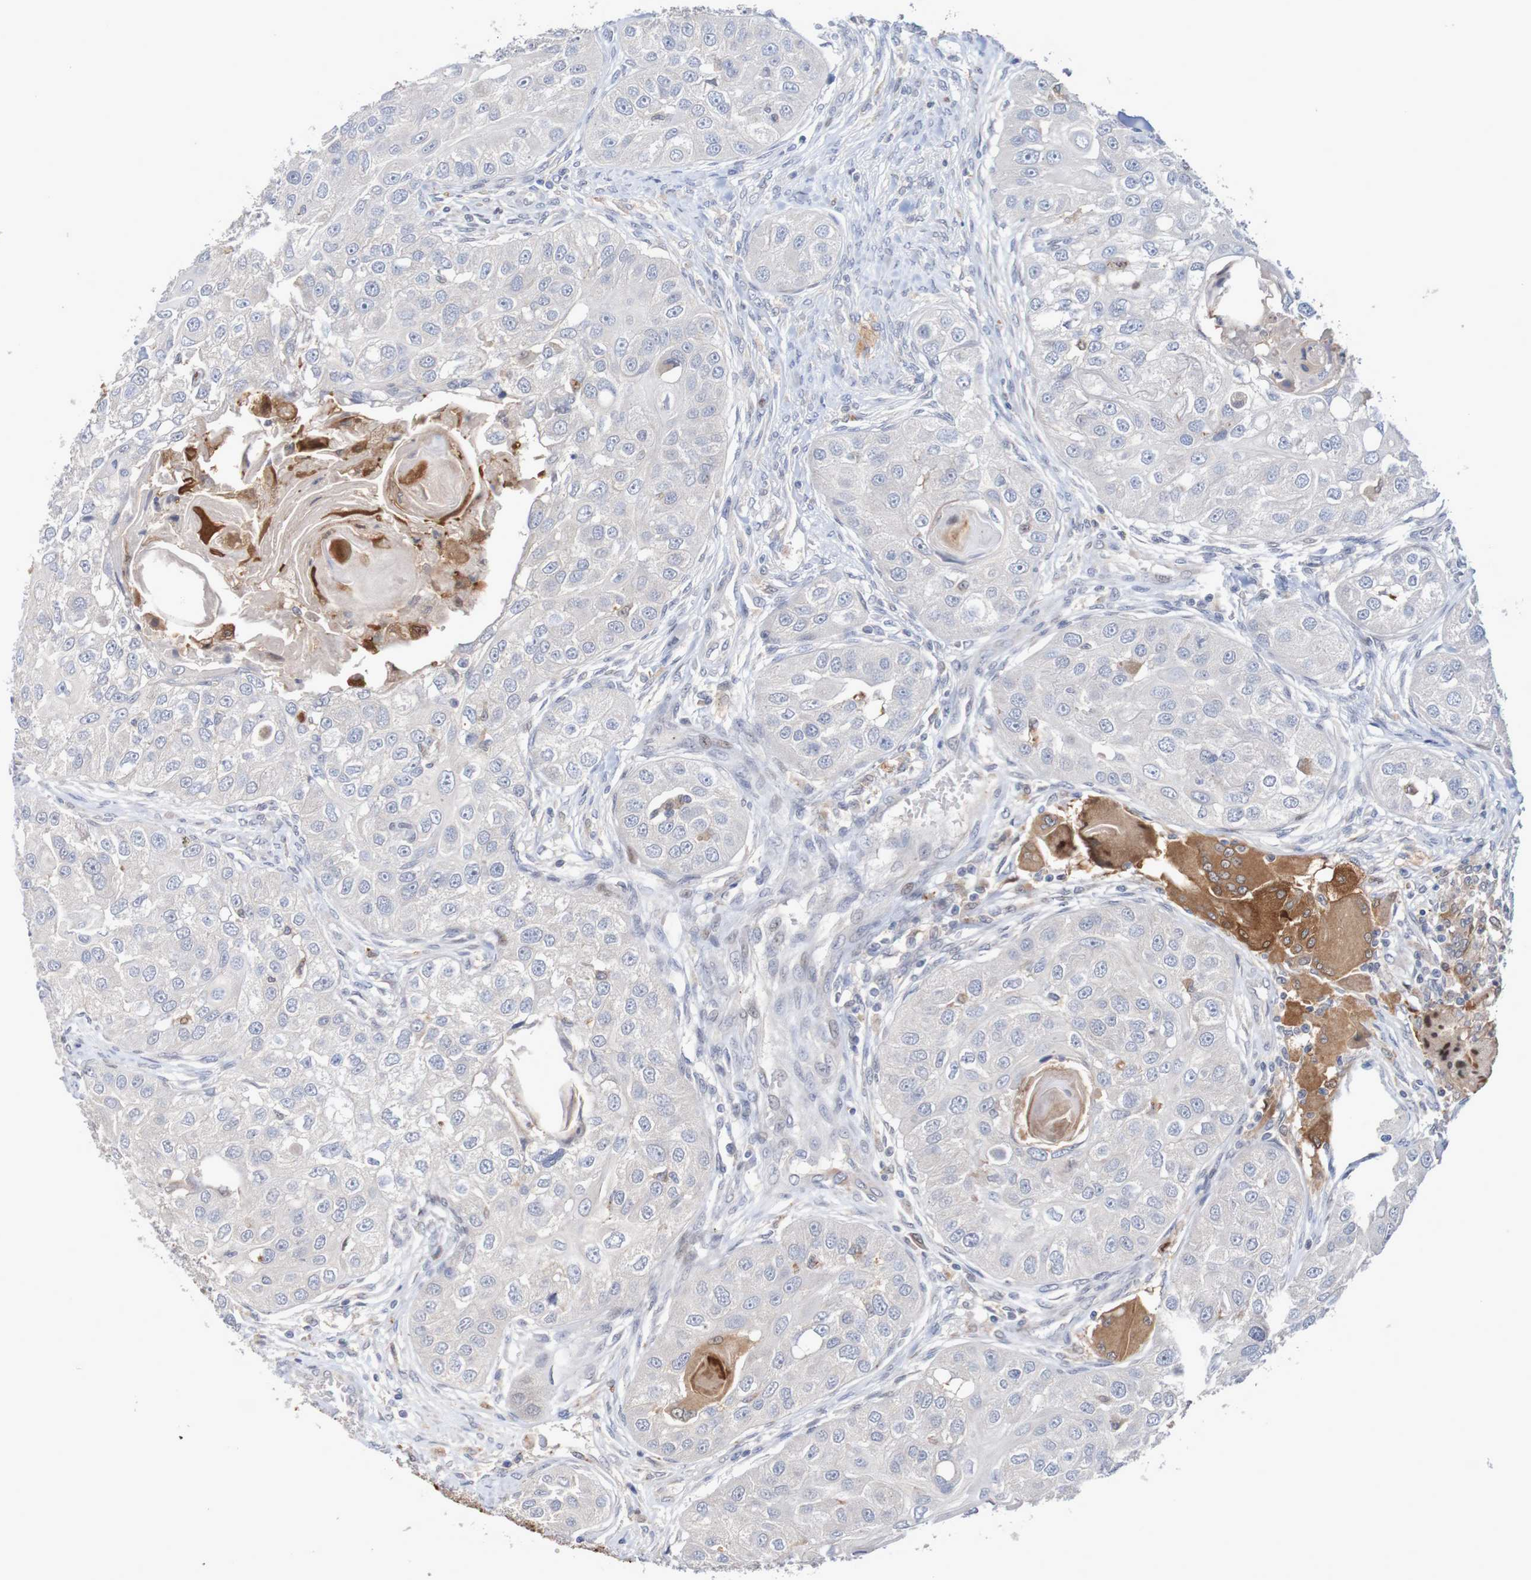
{"staining": {"intensity": "negative", "quantity": "none", "location": "none"}, "tissue": "head and neck cancer", "cell_type": "Tumor cells", "image_type": "cancer", "snomed": [{"axis": "morphology", "description": "Normal tissue, NOS"}, {"axis": "morphology", "description": "Squamous cell carcinoma, NOS"}, {"axis": "topography", "description": "Skeletal muscle"}, {"axis": "topography", "description": "Head-Neck"}], "caption": "IHC of human head and neck squamous cell carcinoma exhibits no staining in tumor cells.", "gene": "FBP2", "patient": {"sex": "male", "age": 51}}